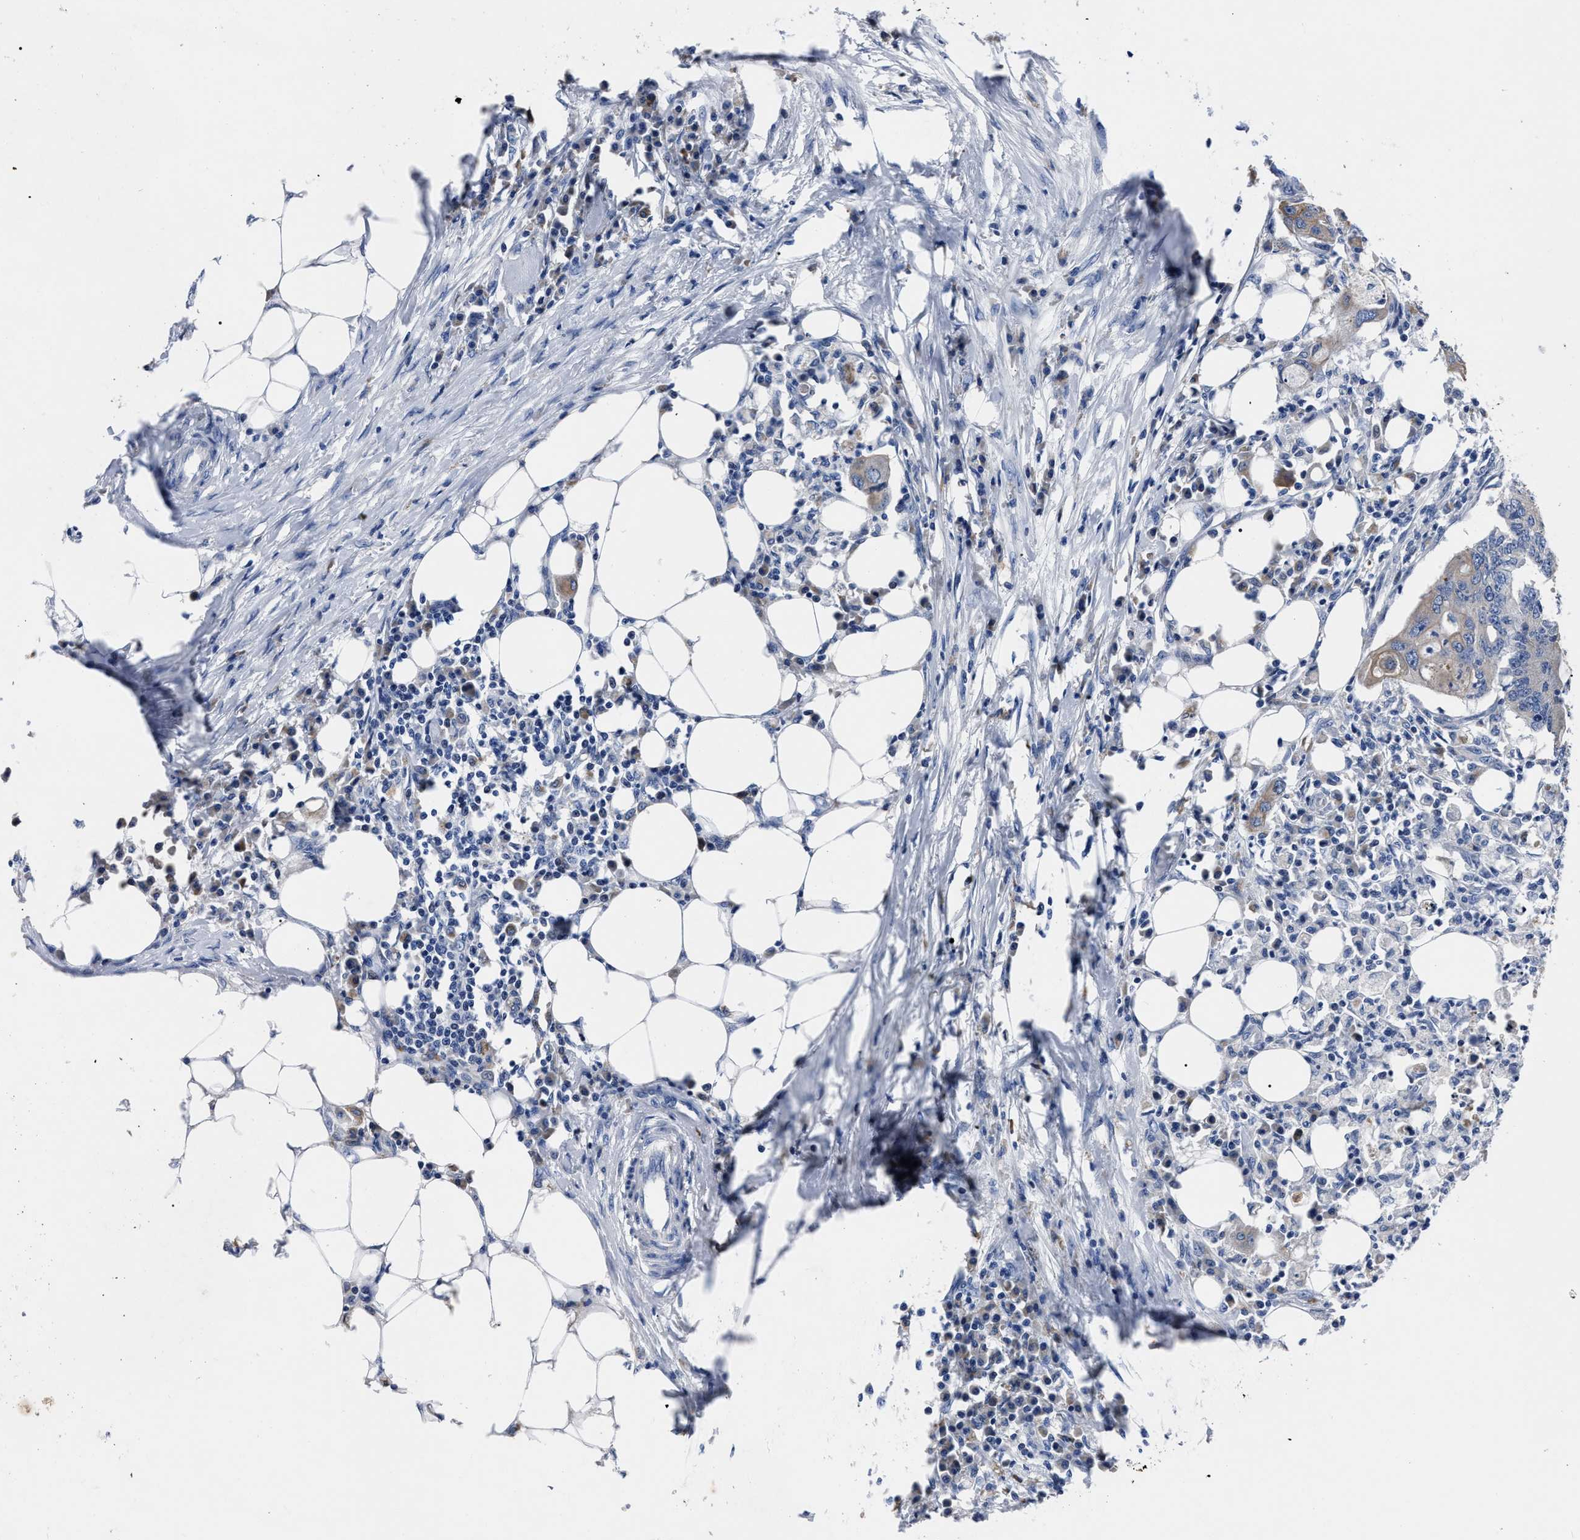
{"staining": {"intensity": "weak", "quantity": "<25%", "location": "cytoplasmic/membranous"}, "tissue": "colorectal cancer", "cell_type": "Tumor cells", "image_type": "cancer", "snomed": [{"axis": "morphology", "description": "Adenocarcinoma, NOS"}, {"axis": "topography", "description": "Colon"}], "caption": "Micrograph shows no significant protein positivity in tumor cells of colorectal cancer (adenocarcinoma).", "gene": "MOV10L1", "patient": {"sex": "male", "age": 71}}